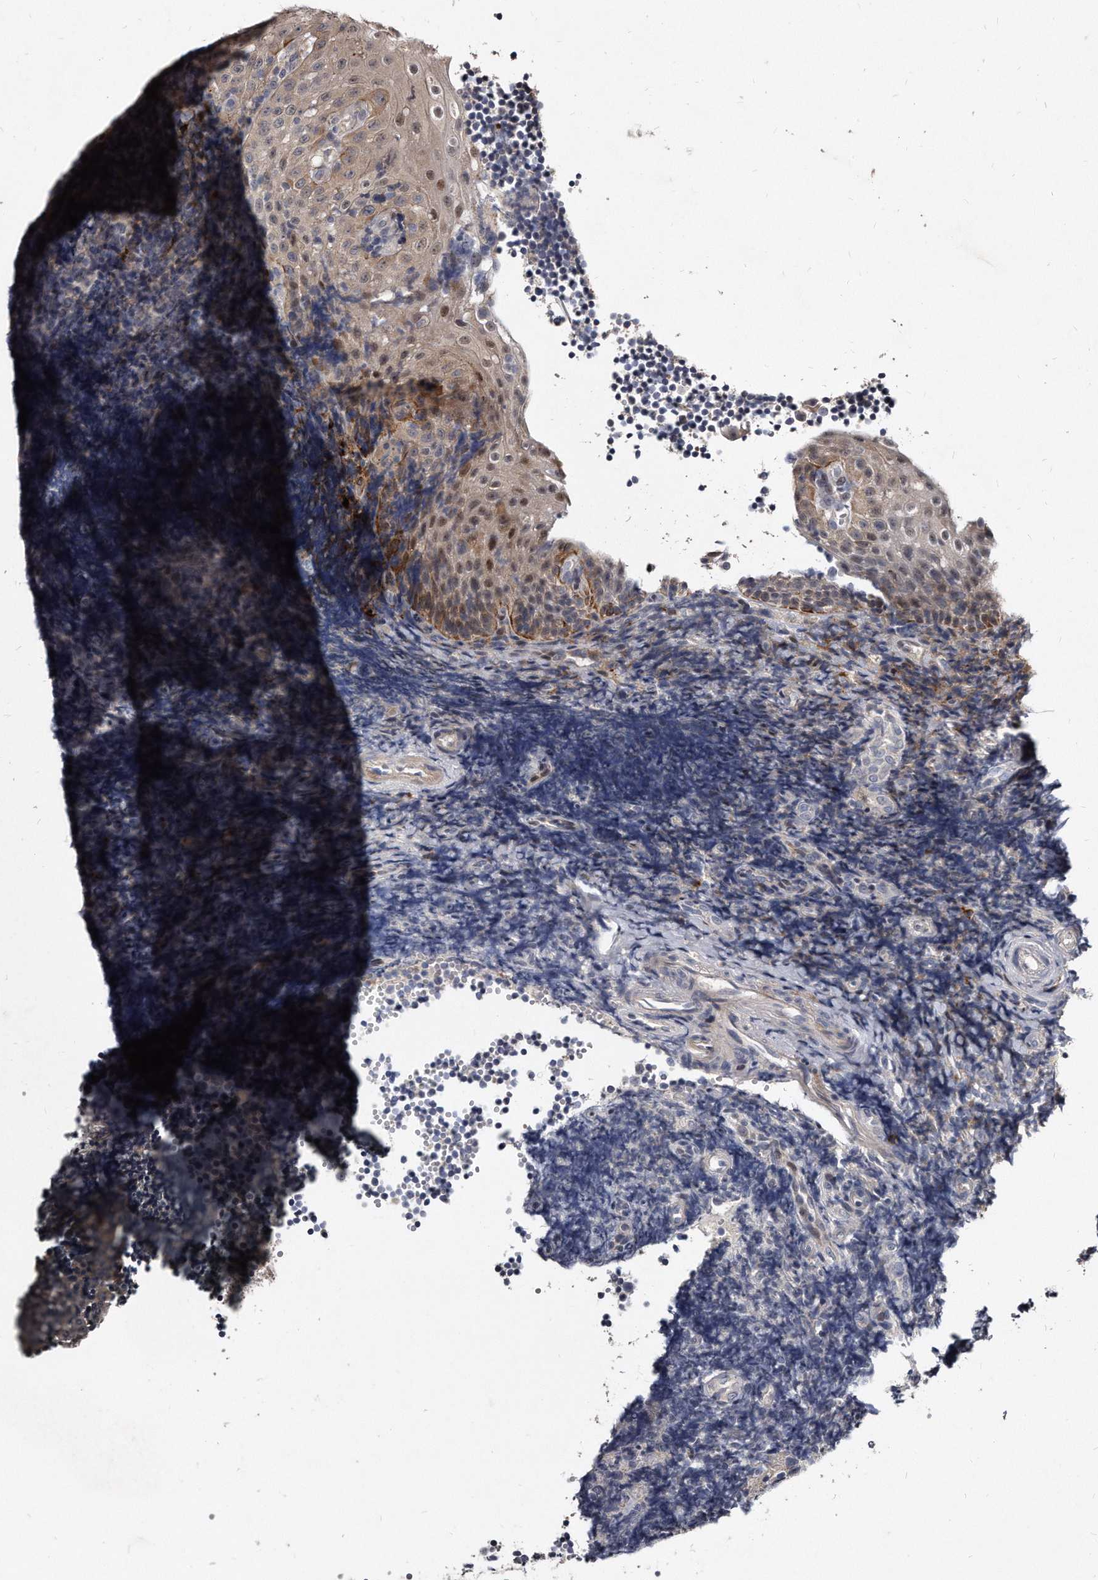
{"staining": {"intensity": "negative", "quantity": "none", "location": "none"}, "tissue": "tonsil", "cell_type": "Germinal center cells", "image_type": "normal", "snomed": [{"axis": "morphology", "description": "Normal tissue, NOS"}, {"axis": "topography", "description": "Tonsil"}], "caption": "A high-resolution micrograph shows immunohistochemistry (IHC) staining of benign tonsil, which shows no significant staining in germinal center cells. Nuclei are stained in blue.", "gene": "KLHDC3", "patient": {"sex": "female", "age": 40}}